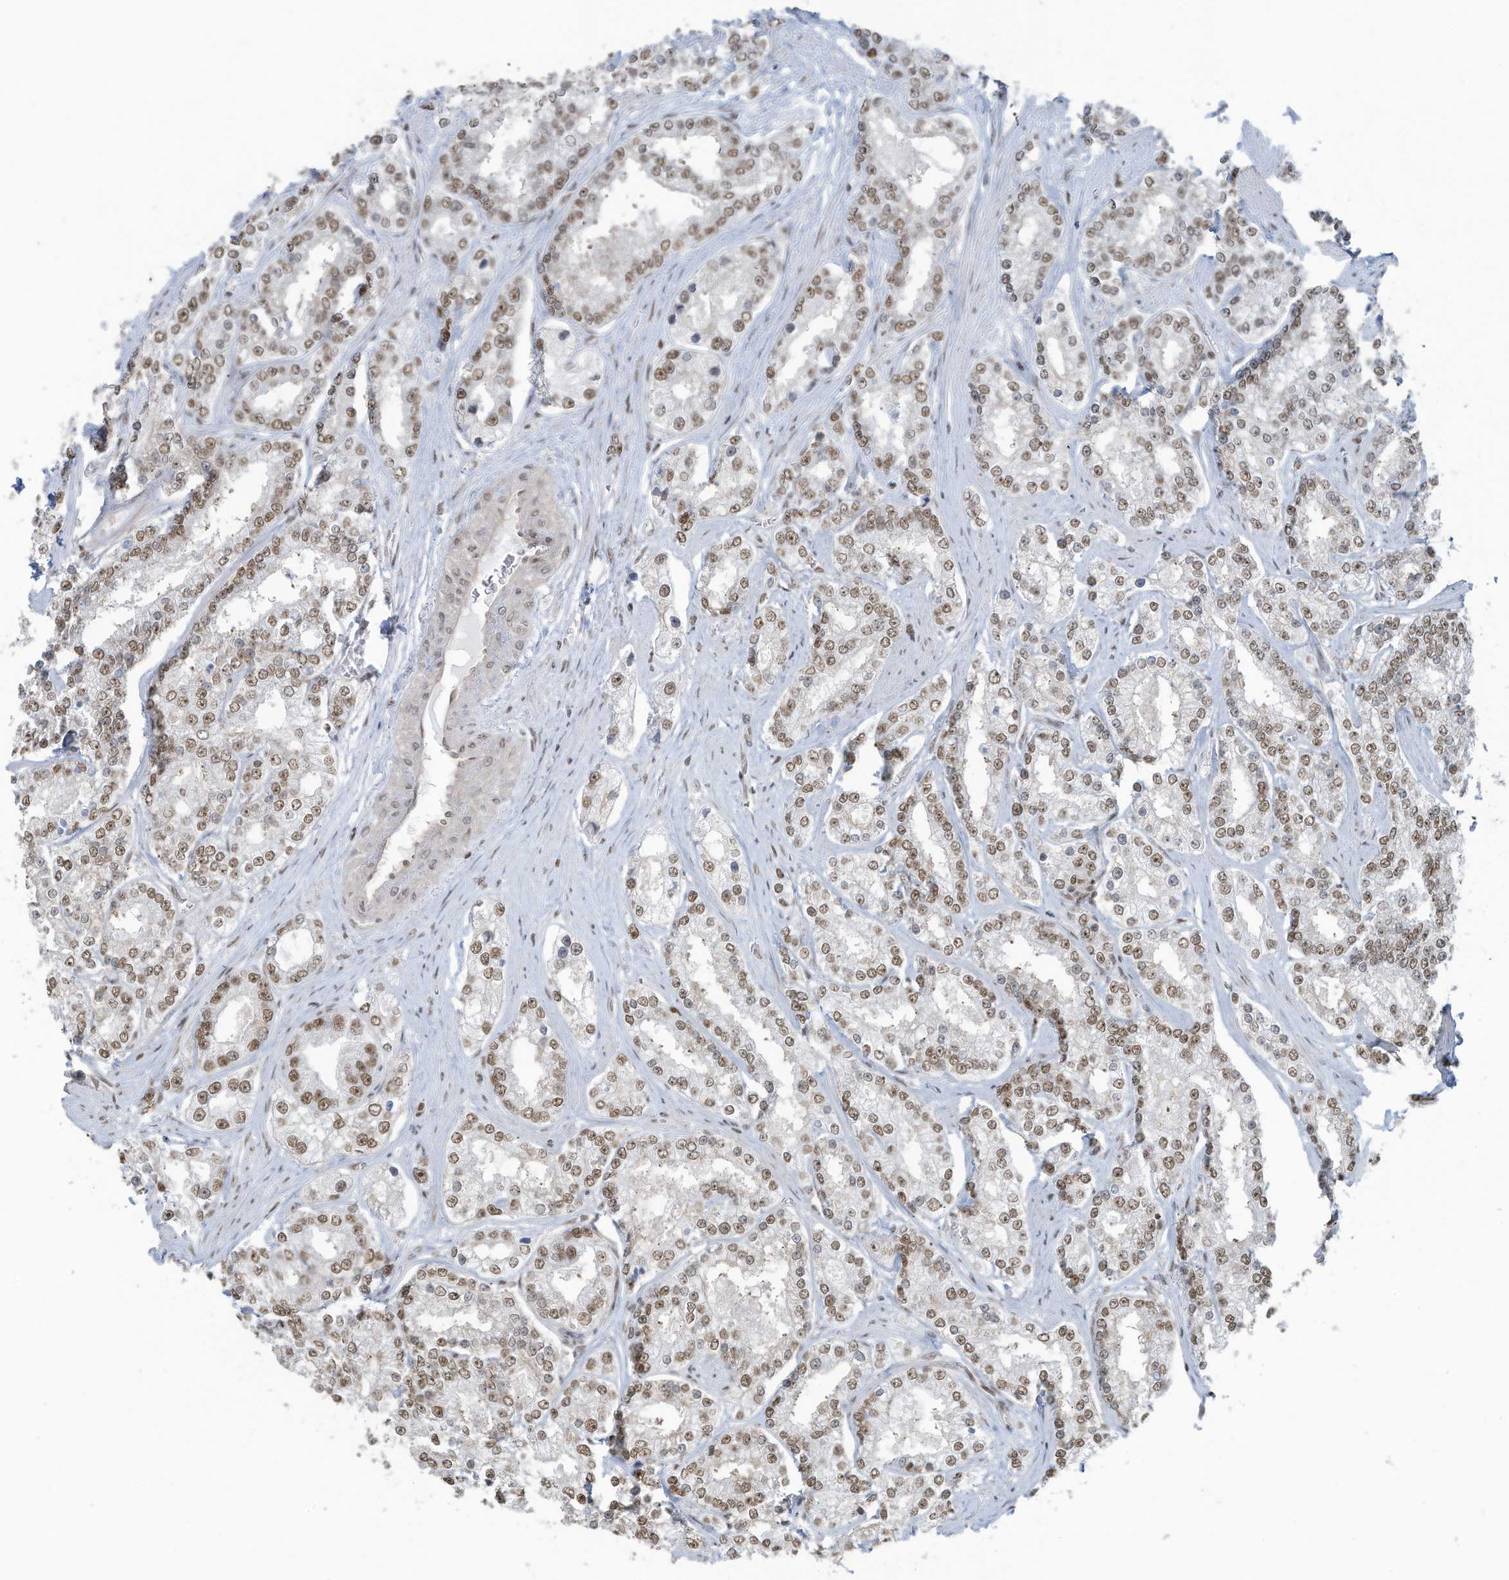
{"staining": {"intensity": "moderate", "quantity": ">75%", "location": "nuclear"}, "tissue": "prostate cancer", "cell_type": "Tumor cells", "image_type": "cancer", "snomed": [{"axis": "morphology", "description": "Normal tissue, NOS"}, {"axis": "morphology", "description": "Adenocarcinoma, High grade"}, {"axis": "topography", "description": "Prostate"}], "caption": "Moderate nuclear positivity for a protein is present in about >75% of tumor cells of prostate high-grade adenocarcinoma using immunohistochemistry (IHC).", "gene": "DBR1", "patient": {"sex": "male", "age": 83}}